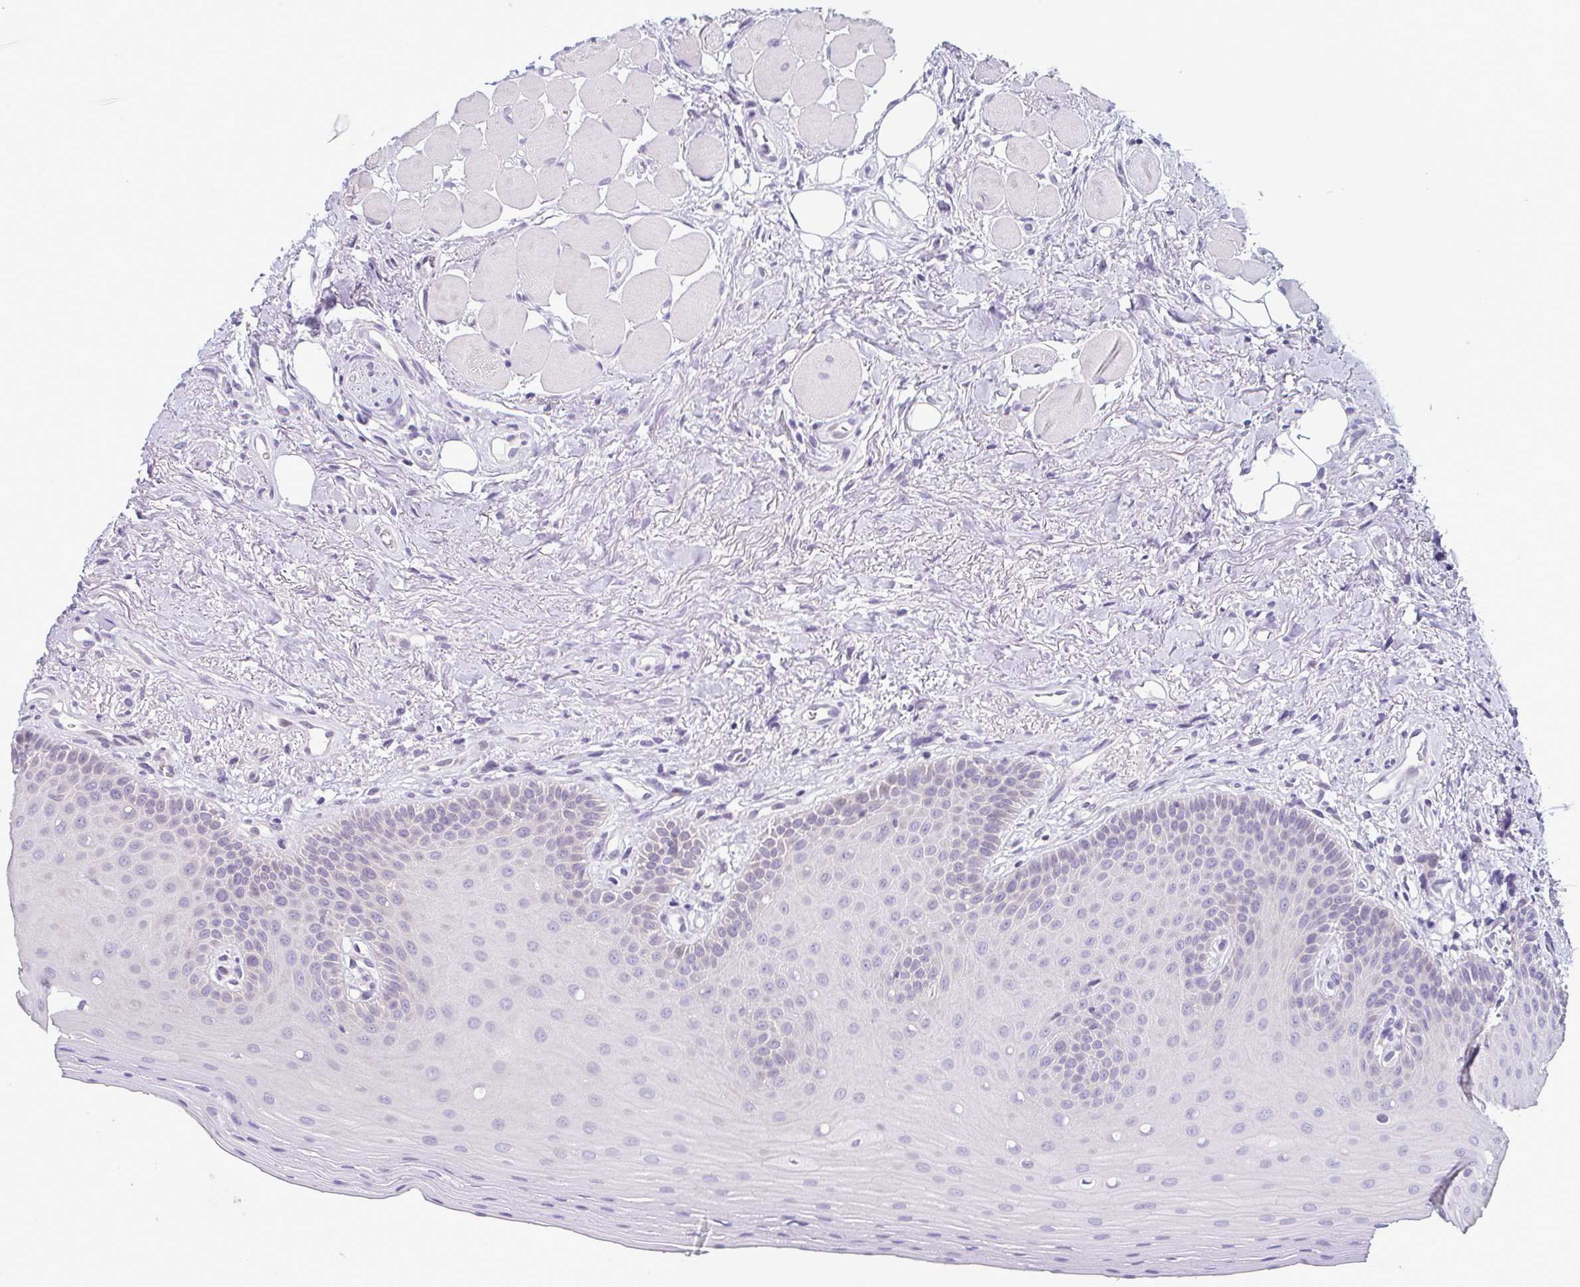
{"staining": {"intensity": "negative", "quantity": "none", "location": "none"}, "tissue": "oral mucosa", "cell_type": "Squamous epithelial cells", "image_type": "normal", "snomed": [{"axis": "morphology", "description": "Normal tissue, NOS"}, {"axis": "morphology", "description": "Normal morphology"}, {"axis": "topography", "description": "Oral tissue"}], "caption": "An IHC histopathology image of unremarkable oral mucosa is shown. There is no staining in squamous epithelial cells of oral mucosa.", "gene": "ODF1", "patient": {"sex": "female", "age": 76}}